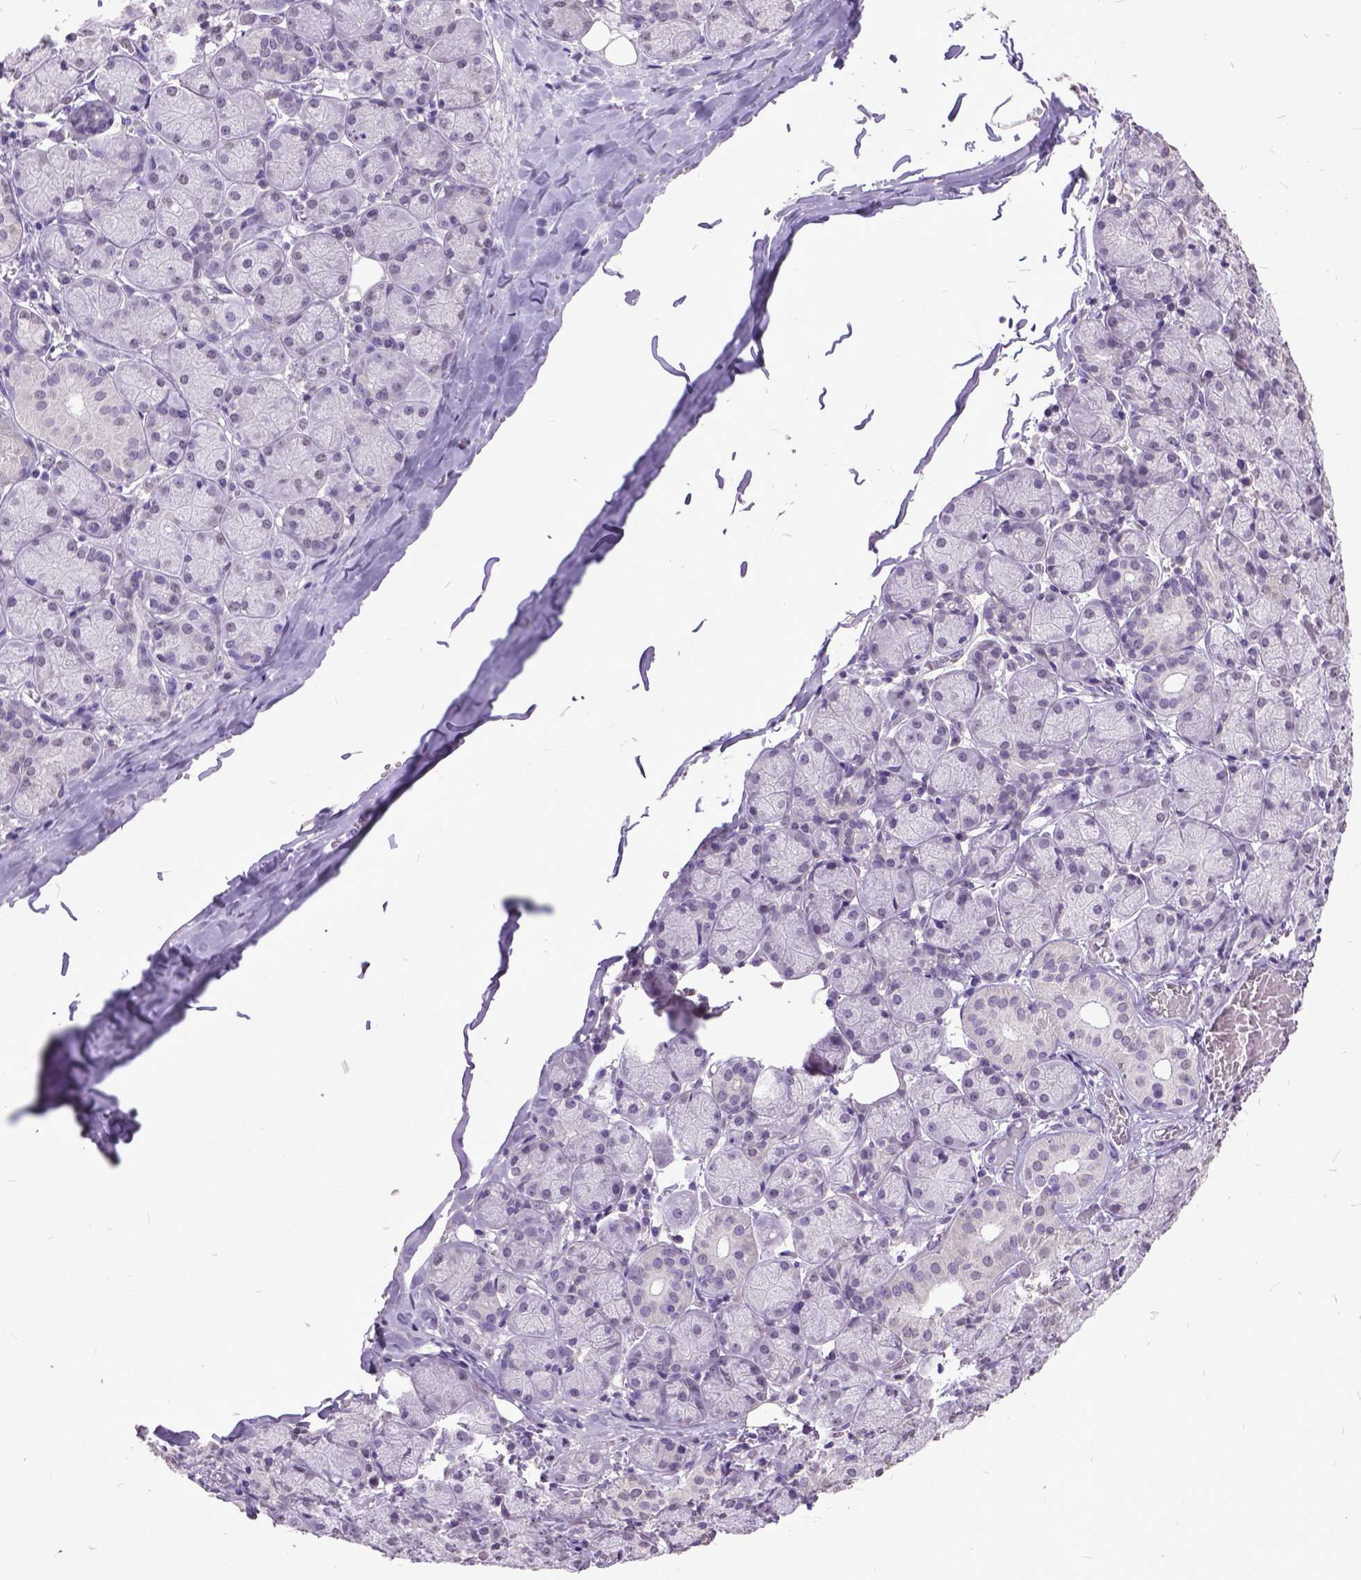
{"staining": {"intensity": "negative", "quantity": "none", "location": "none"}, "tissue": "salivary gland", "cell_type": "Glandular cells", "image_type": "normal", "snomed": [{"axis": "morphology", "description": "Normal tissue, NOS"}, {"axis": "topography", "description": "Salivary gland"}, {"axis": "topography", "description": "Peripheral nerve tissue"}], "caption": "The immunohistochemistry (IHC) histopathology image has no significant staining in glandular cells of salivary gland. Brightfield microscopy of immunohistochemistry stained with DAB (brown) and hematoxylin (blue), captured at high magnification.", "gene": "MARCHF10", "patient": {"sex": "female", "age": 24}}